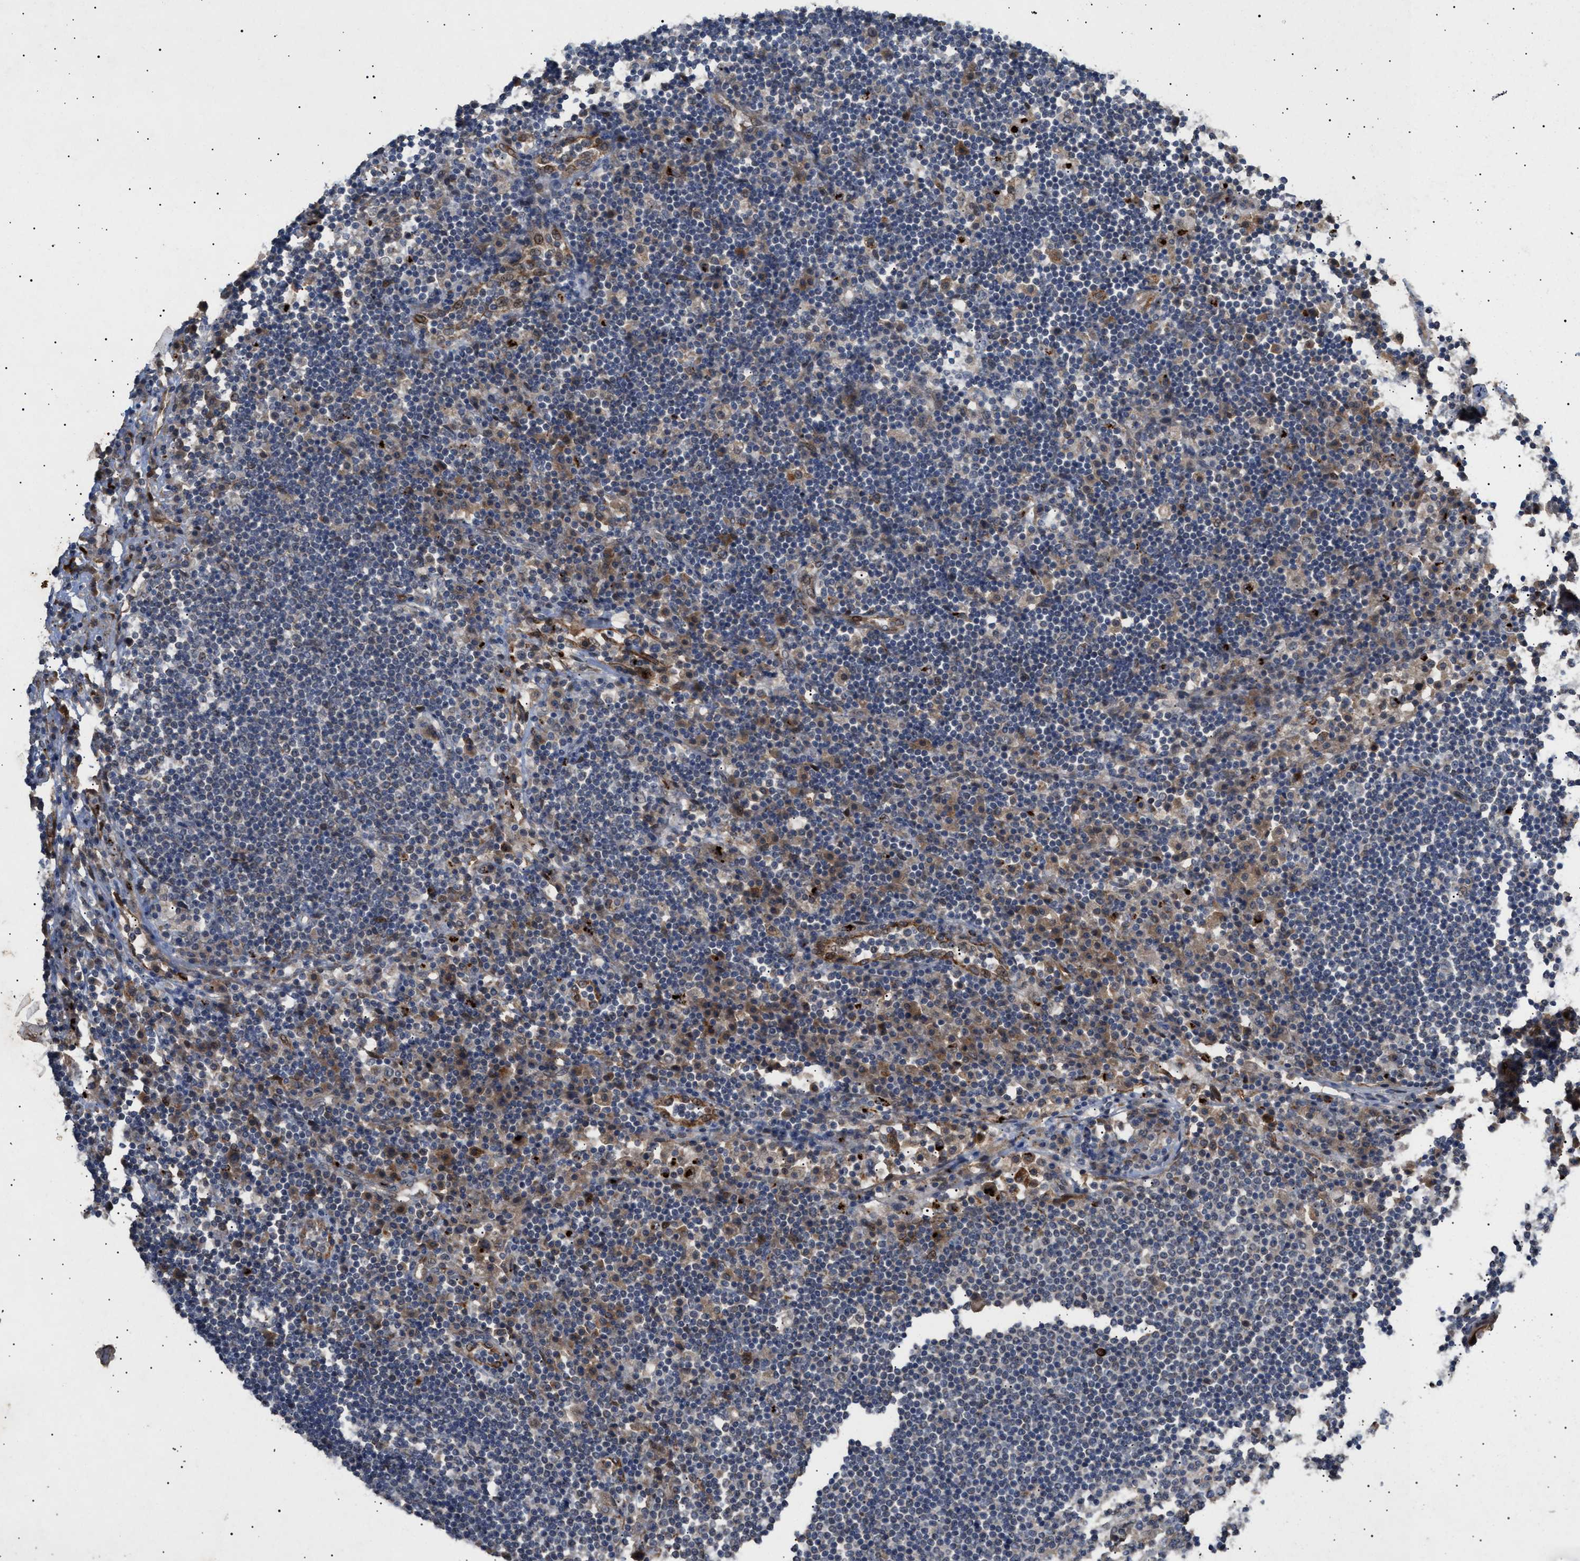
{"staining": {"intensity": "negative", "quantity": "none", "location": "none"}, "tissue": "lymph node", "cell_type": "Germinal center cells", "image_type": "normal", "snomed": [{"axis": "morphology", "description": "Normal tissue, NOS"}, {"axis": "topography", "description": "Lymph node"}], "caption": "A photomicrograph of human lymph node is negative for staining in germinal center cells. (DAB (3,3'-diaminobenzidine) immunohistochemistry (IHC) with hematoxylin counter stain).", "gene": "SIRT5", "patient": {"sex": "female", "age": 53}}